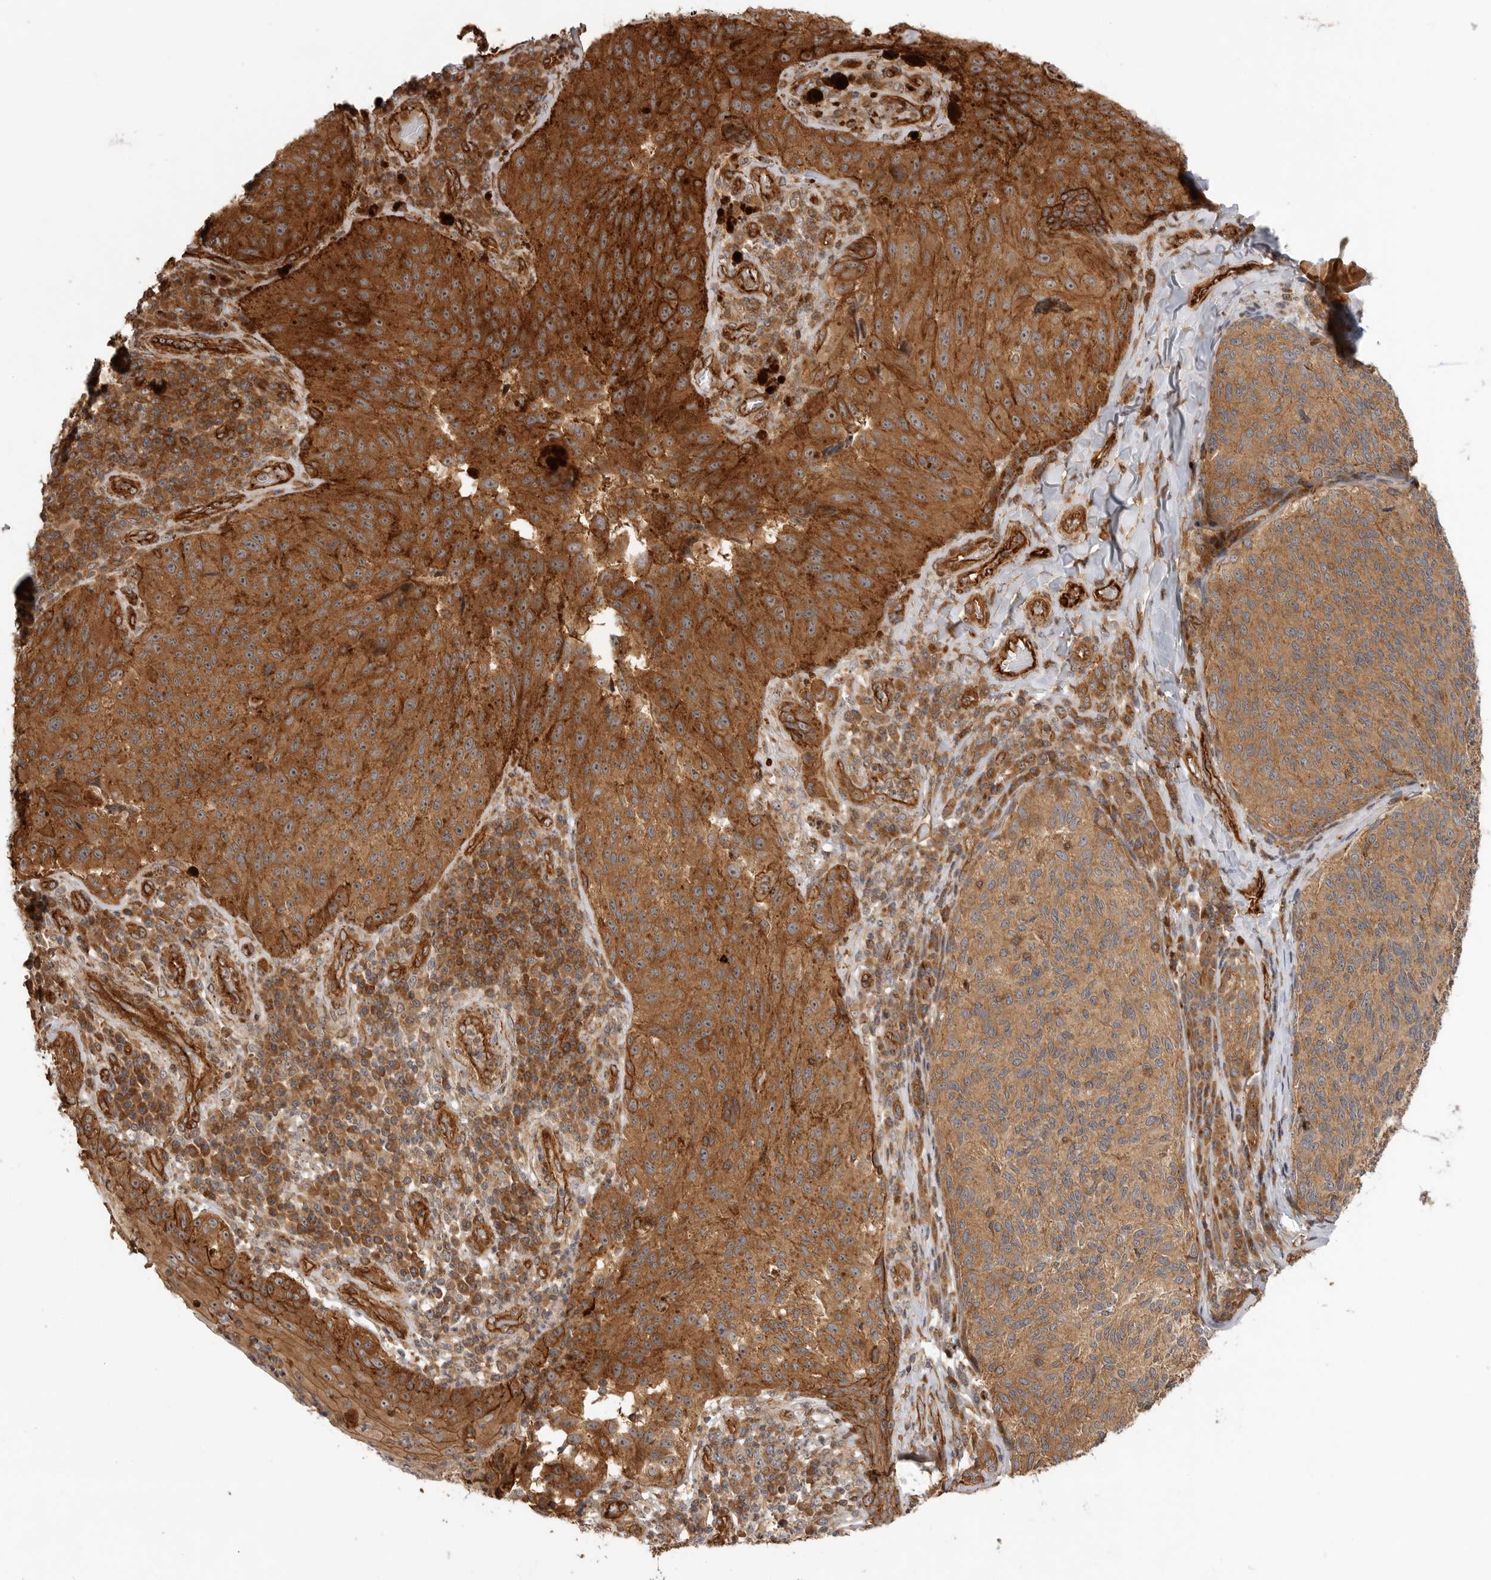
{"staining": {"intensity": "strong", "quantity": ">75%", "location": "cytoplasmic/membranous,nuclear"}, "tissue": "melanoma", "cell_type": "Tumor cells", "image_type": "cancer", "snomed": [{"axis": "morphology", "description": "Malignant melanoma, NOS"}, {"axis": "topography", "description": "Skin"}], "caption": "Immunohistochemical staining of human malignant melanoma demonstrates high levels of strong cytoplasmic/membranous and nuclear positivity in about >75% of tumor cells.", "gene": "GPATCH2", "patient": {"sex": "female", "age": 73}}